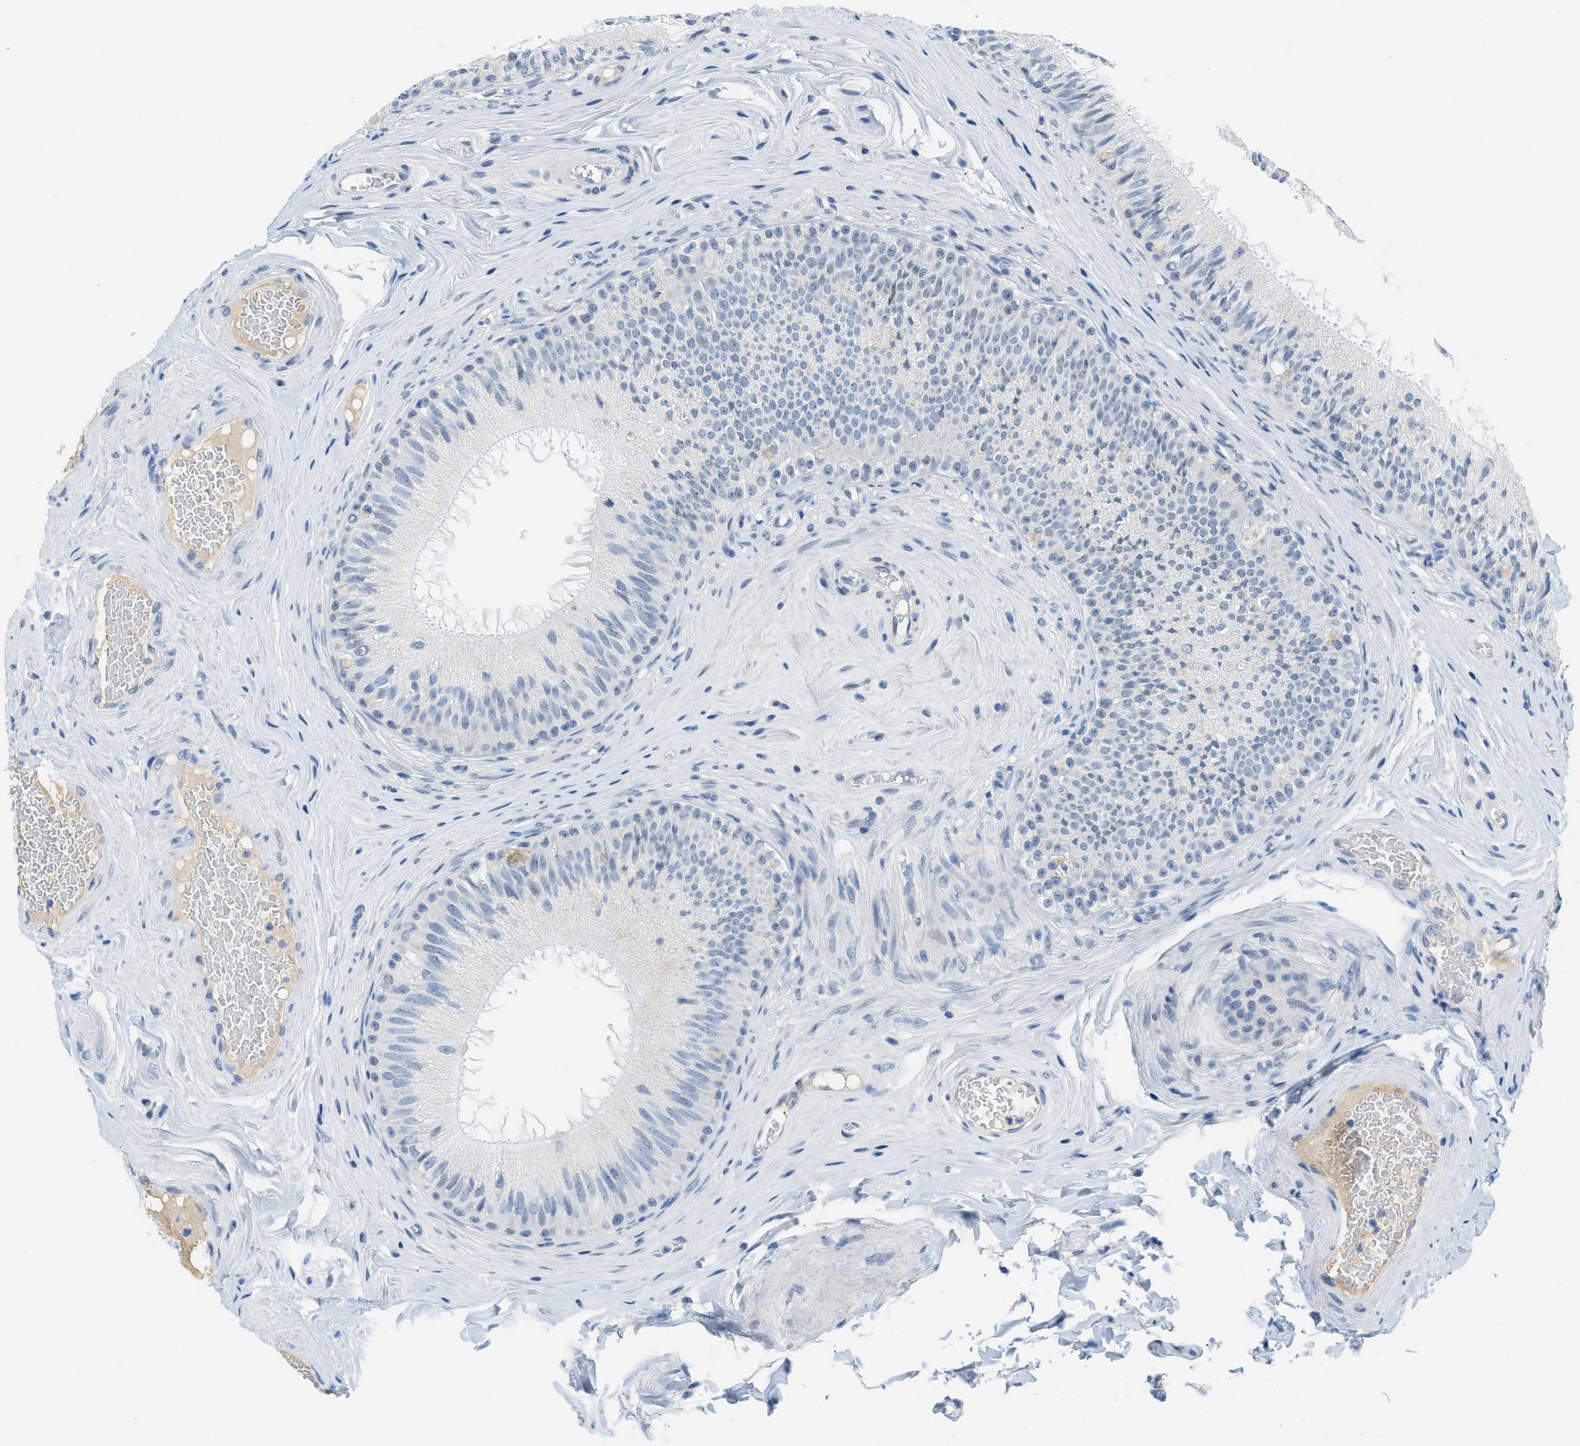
{"staining": {"intensity": "negative", "quantity": "none", "location": "none"}, "tissue": "epididymis", "cell_type": "Glandular cells", "image_type": "normal", "snomed": [{"axis": "morphology", "description": "Normal tissue, NOS"}, {"axis": "topography", "description": "Testis"}, {"axis": "topography", "description": "Epididymis"}], "caption": "Histopathology image shows no protein staining in glandular cells of unremarkable epididymis. (IHC, brightfield microscopy, high magnification).", "gene": "HSF2", "patient": {"sex": "male", "age": 36}}